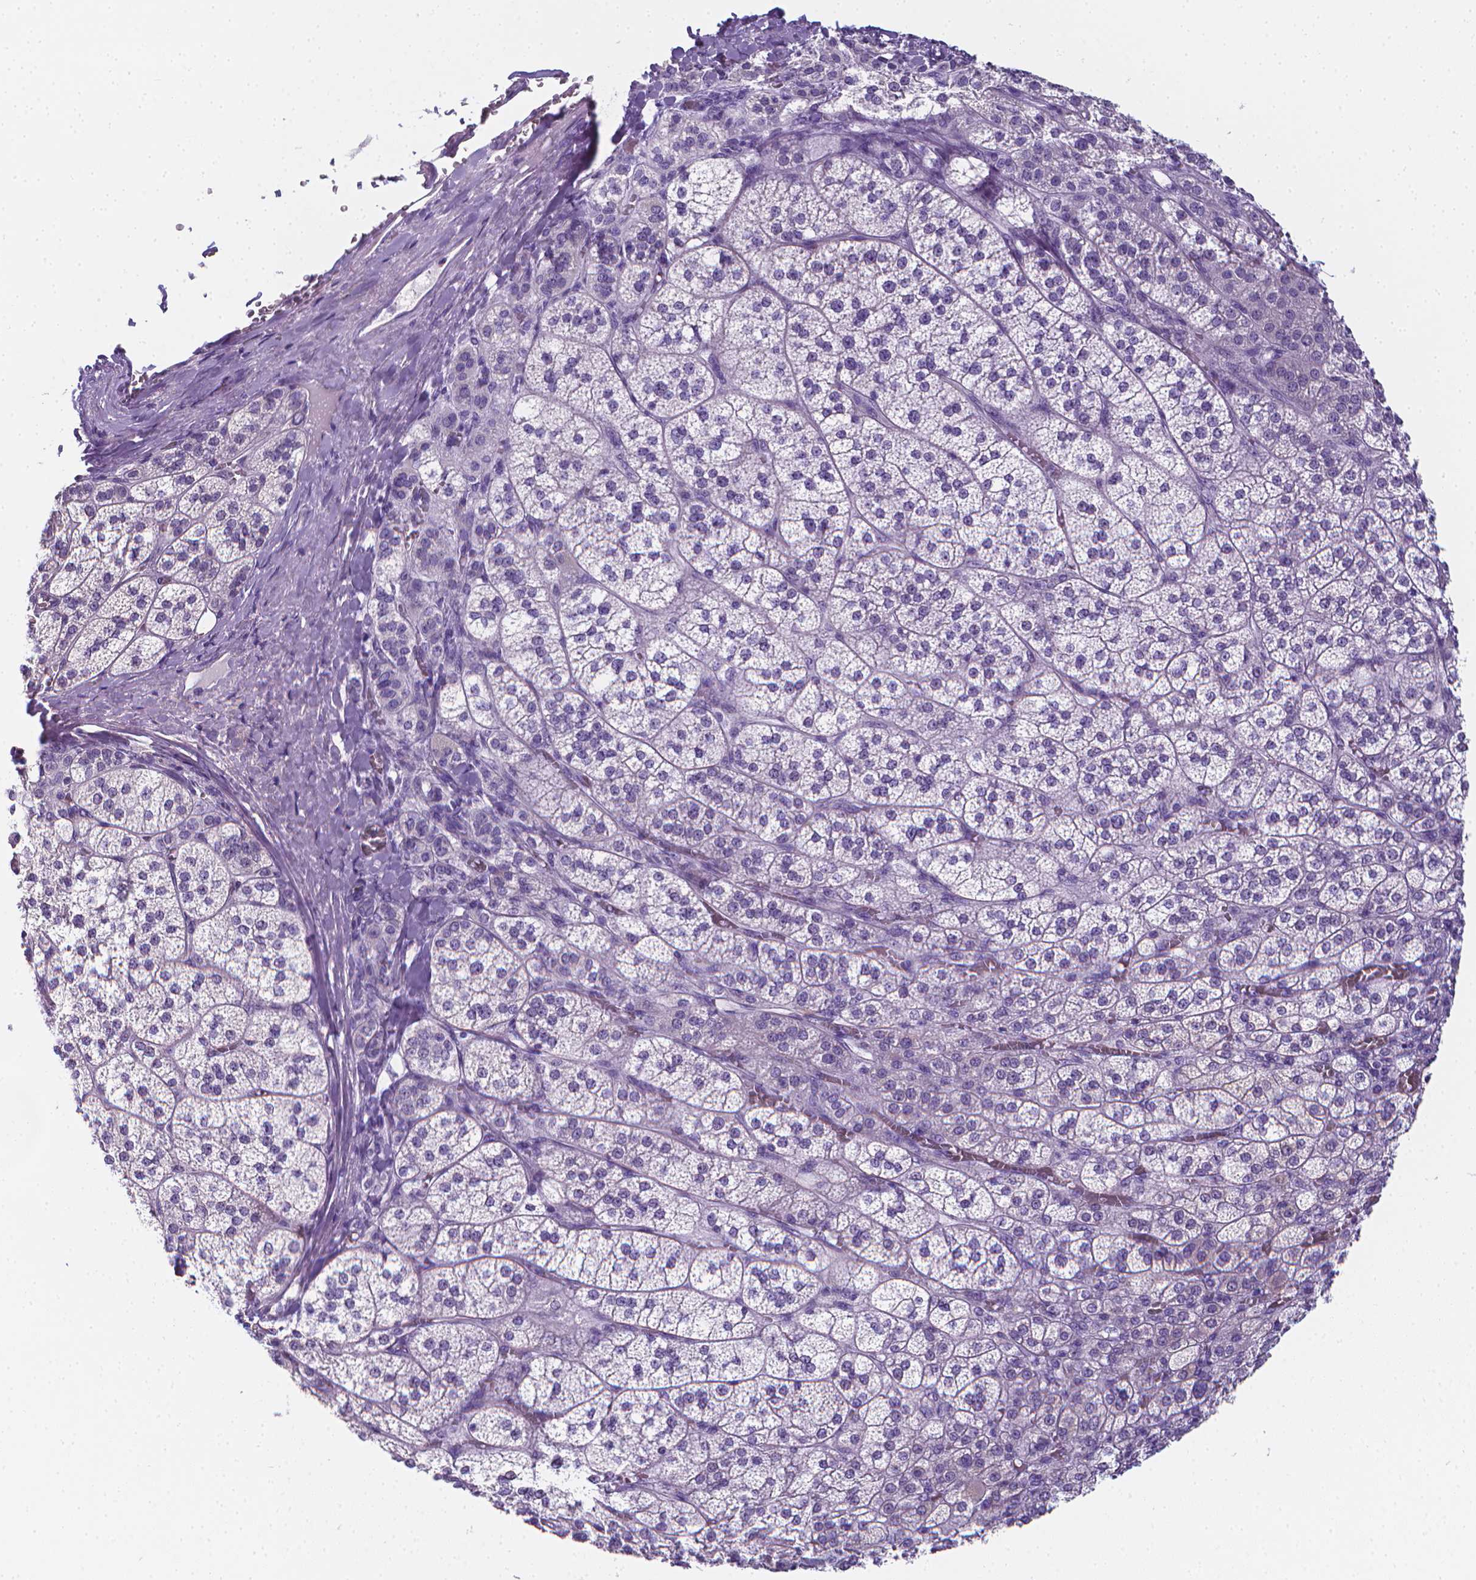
{"staining": {"intensity": "negative", "quantity": "none", "location": "none"}, "tissue": "adrenal gland", "cell_type": "Glandular cells", "image_type": "normal", "snomed": [{"axis": "morphology", "description": "Normal tissue, NOS"}, {"axis": "topography", "description": "Adrenal gland"}], "caption": "Immunohistochemistry image of benign adrenal gland stained for a protein (brown), which shows no positivity in glandular cells. The staining was performed using DAB (3,3'-diaminobenzidine) to visualize the protein expression in brown, while the nuclei were stained in blue with hematoxylin (Magnification: 20x).", "gene": "LRRC73", "patient": {"sex": "female", "age": 60}}